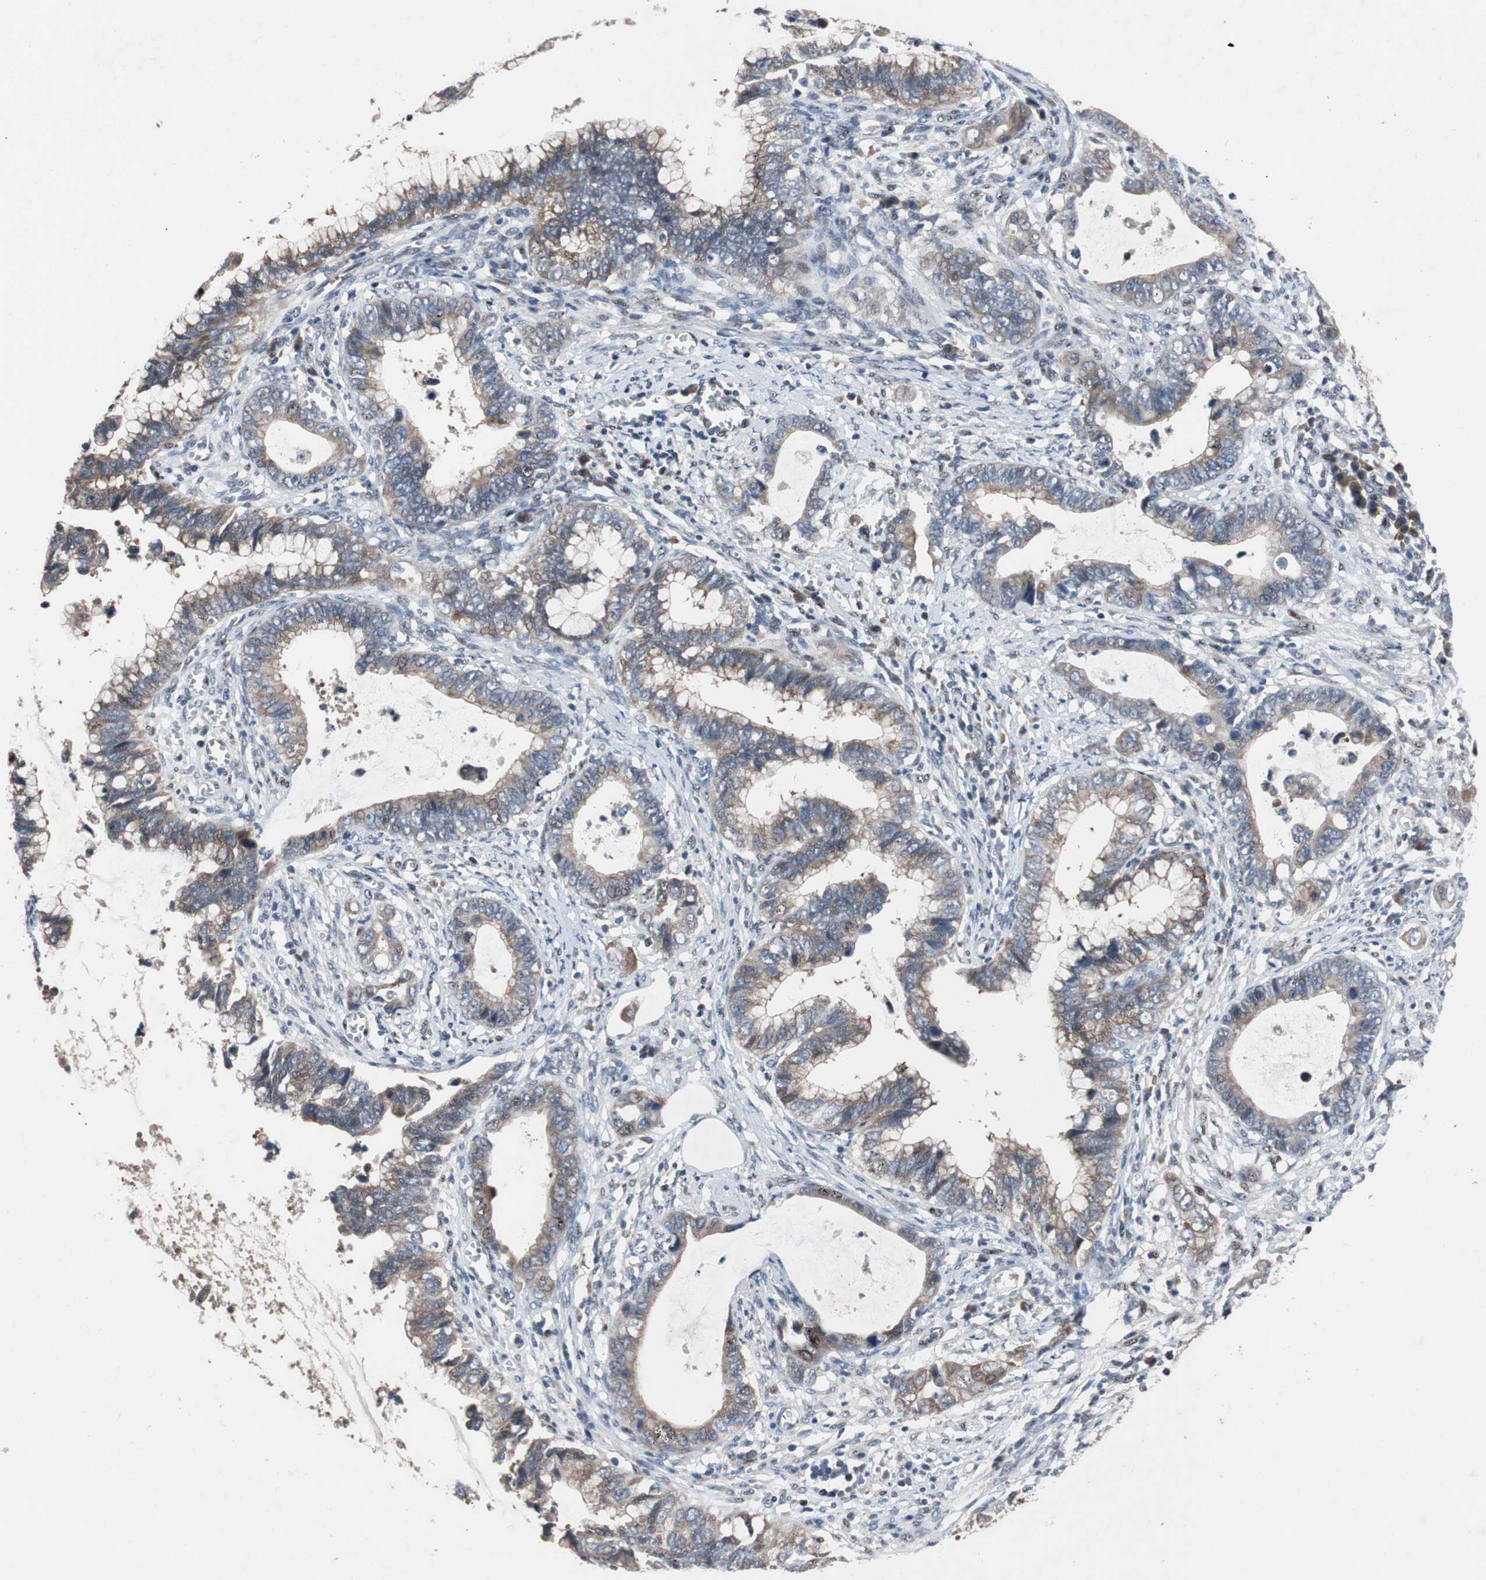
{"staining": {"intensity": "weak", "quantity": "25%-75%", "location": "cytoplasmic/membranous"}, "tissue": "cervical cancer", "cell_type": "Tumor cells", "image_type": "cancer", "snomed": [{"axis": "morphology", "description": "Adenocarcinoma, NOS"}, {"axis": "topography", "description": "Cervix"}], "caption": "Immunohistochemical staining of cervical cancer displays low levels of weak cytoplasmic/membranous staining in approximately 25%-75% of tumor cells. The staining is performed using DAB (3,3'-diaminobenzidine) brown chromogen to label protein expression. The nuclei are counter-stained blue using hematoxylin.", "gene": "SOX7", "patient": {"sex": "female", "age": 44}}